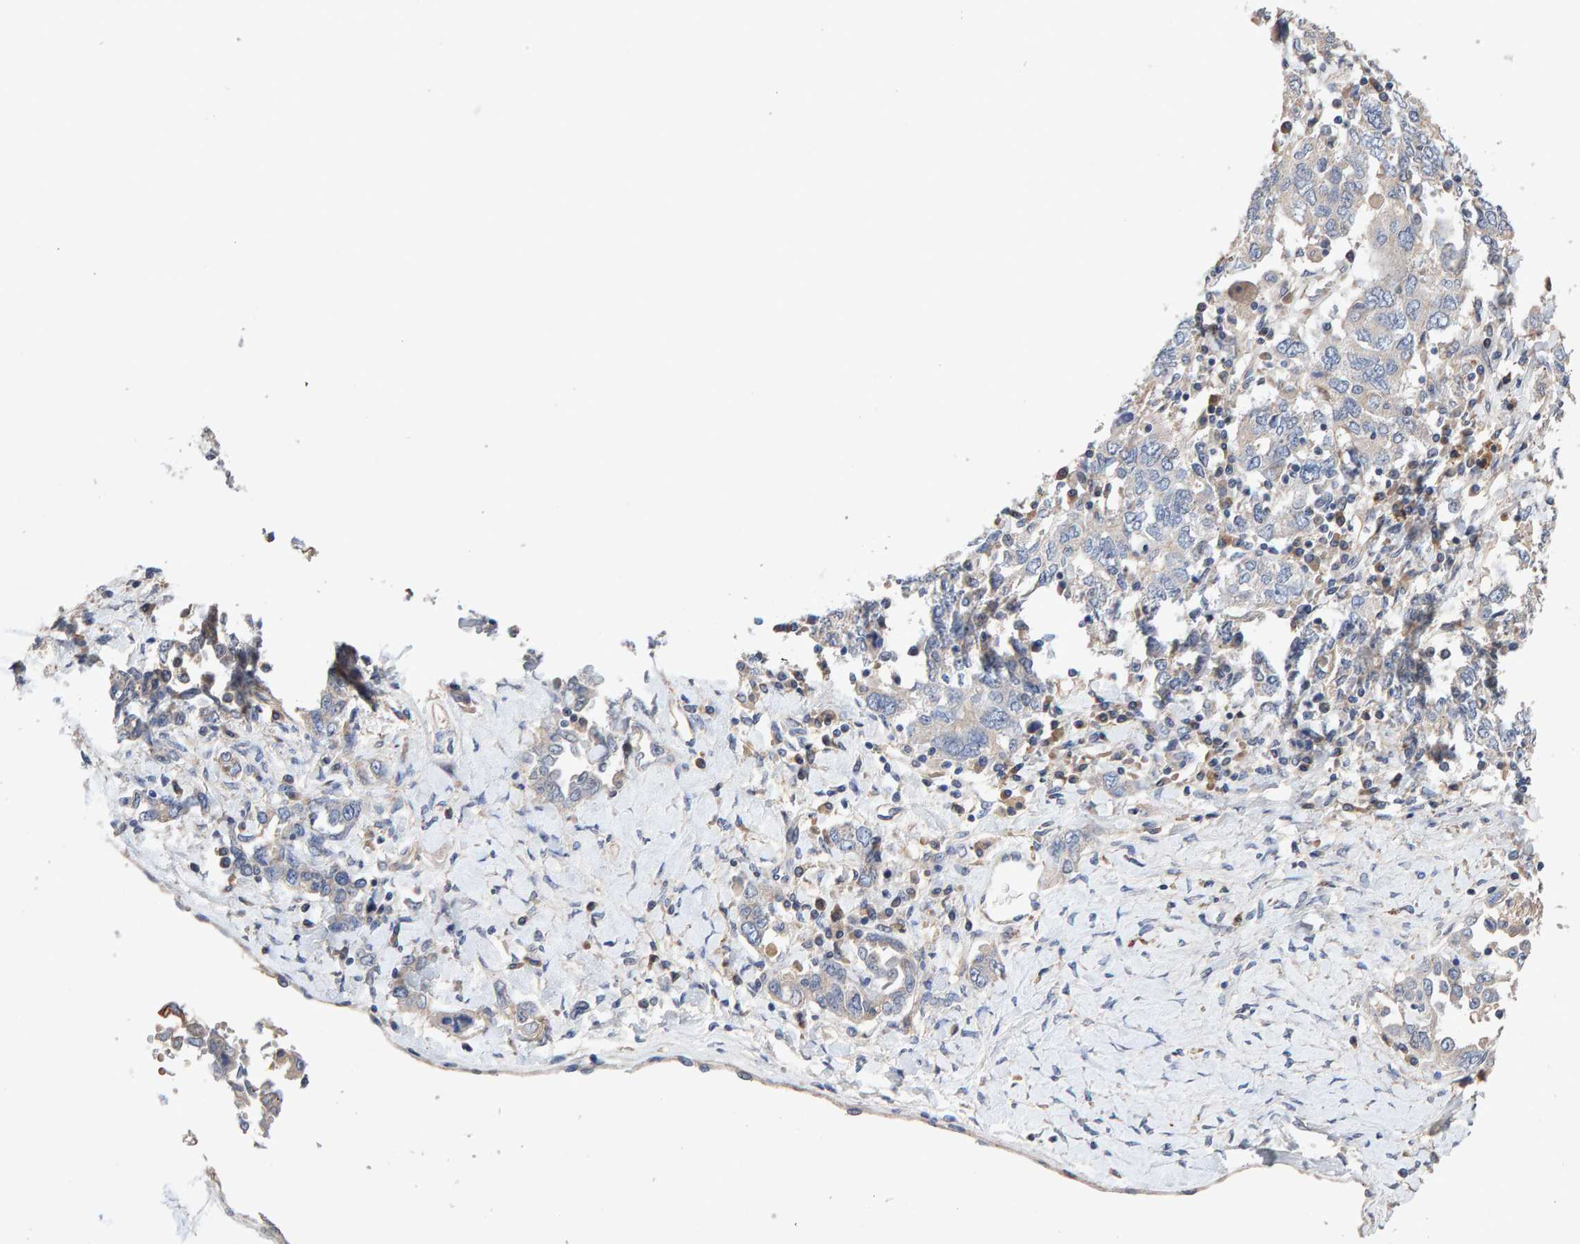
{"staining": {"intensity": "negative", "quantity": "none", "location": "none"}, "tissue": "ovarian cancer", "cell_type": "Tumor cells", "image_type": "cancer", "snomed": [{"axis": "morphology", "description": "Carcinoma, endometroid"}, {"axis": "topography", "description": "Ovary"}], "caption": "Immunohistochemistry (IHC) of ovarian cancer exhibits no expression in tumor cells.", "gene": "EFR3A", "patient": {"sex": "female", "age": 62}}